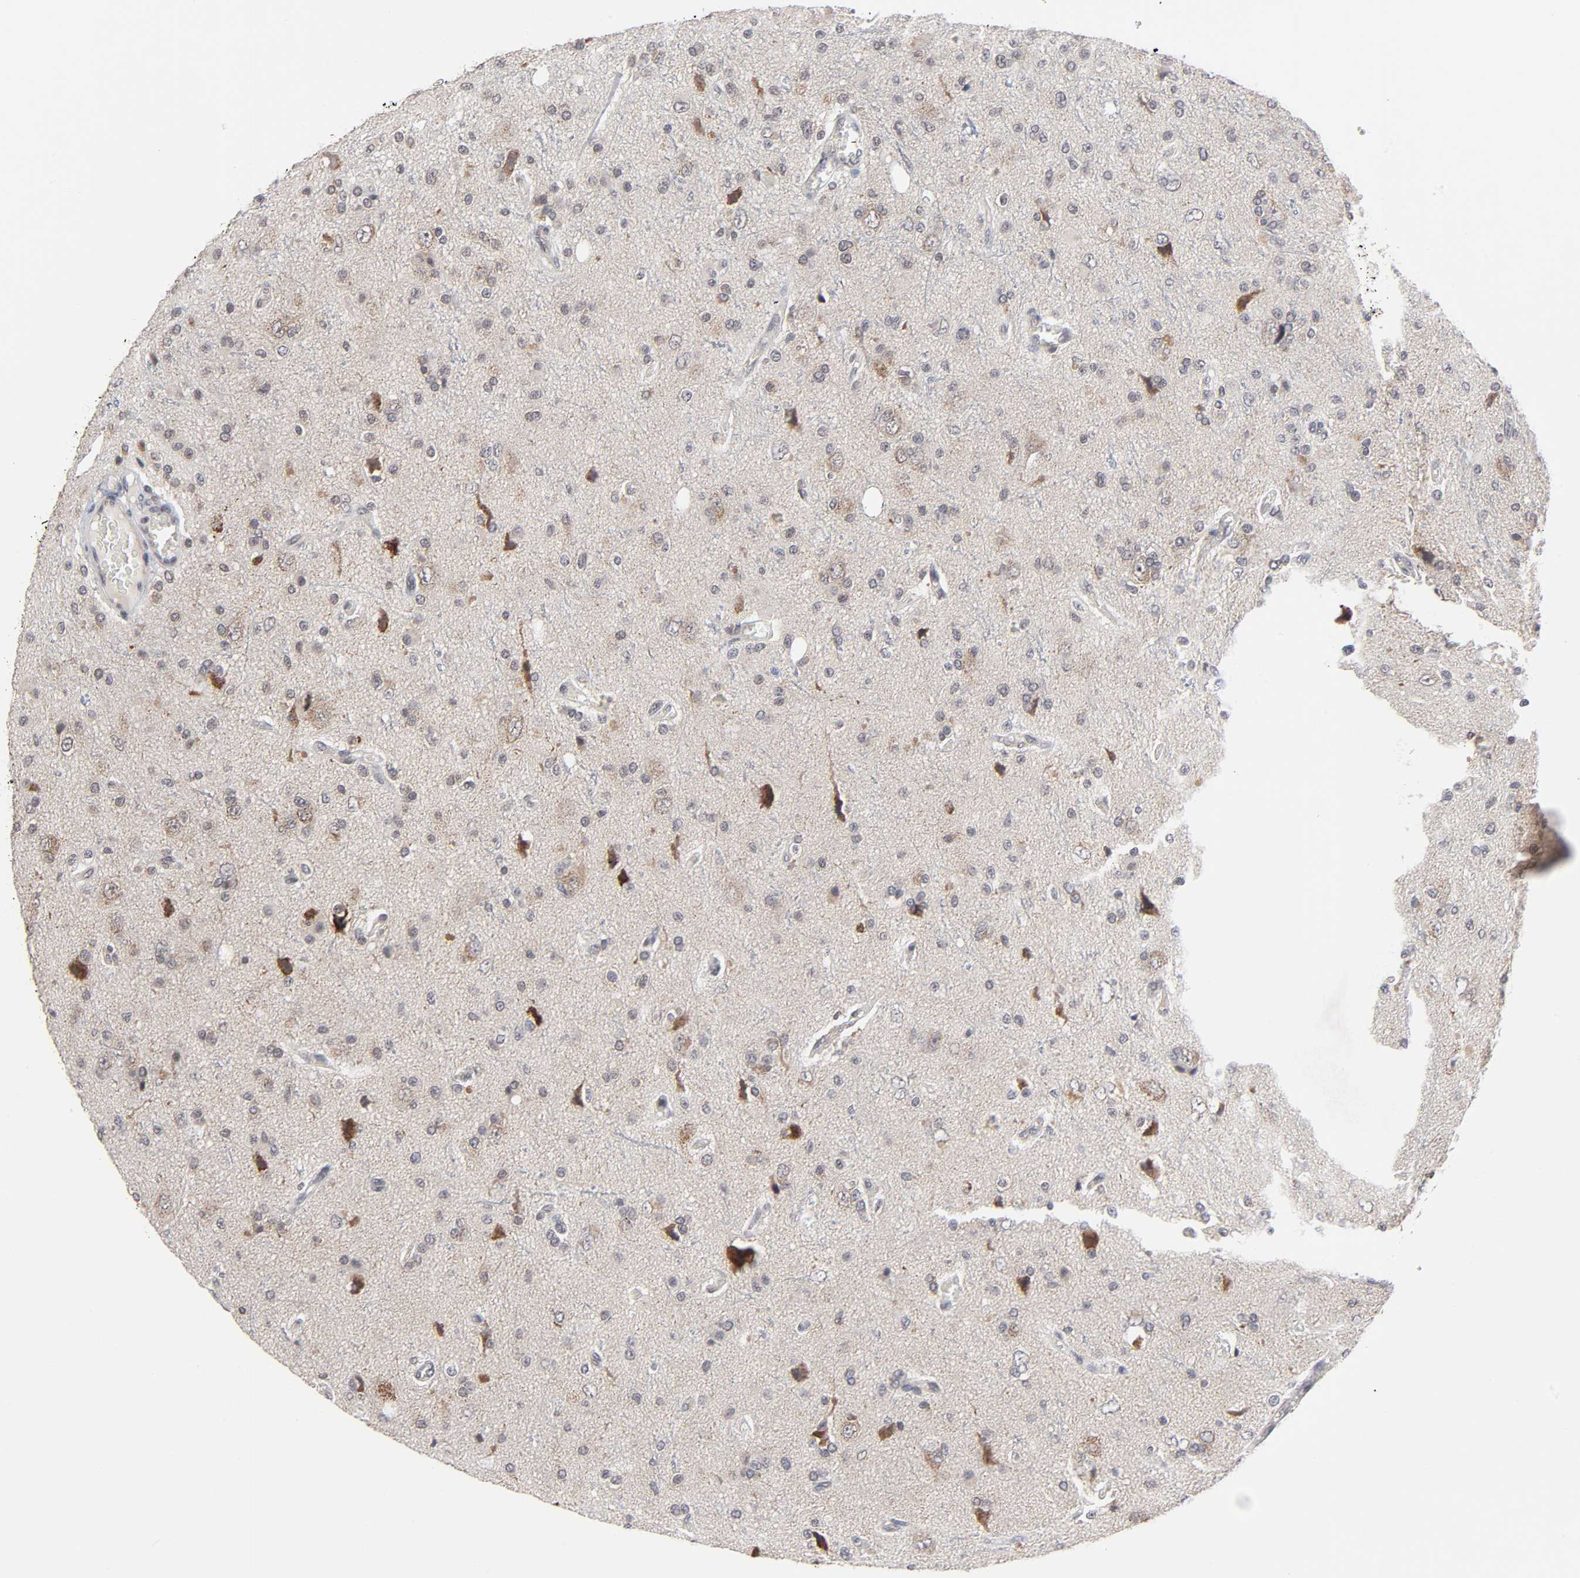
{"staining": {"intensity": "moderate", "quantity": "25%-75%", "location": "cytoplasmic/membranous"}, "tissue": "glioma", "cell_type": "Tumor cells", "image_type": "cancer", "snomed": [{"axis": "morphology", "description": "Glioma, malignant, High grade"}, {"axis": "topography", "description": "Brain"}], "caption": "DAB immunohistochemical staining of high-grade glioma (malignant) displays moderate cytoplasmic/membranous protein expression in about 25%-75% of tumor cells.", "gene": "AUH", "patient": {"sex": "male", "age": 47}}